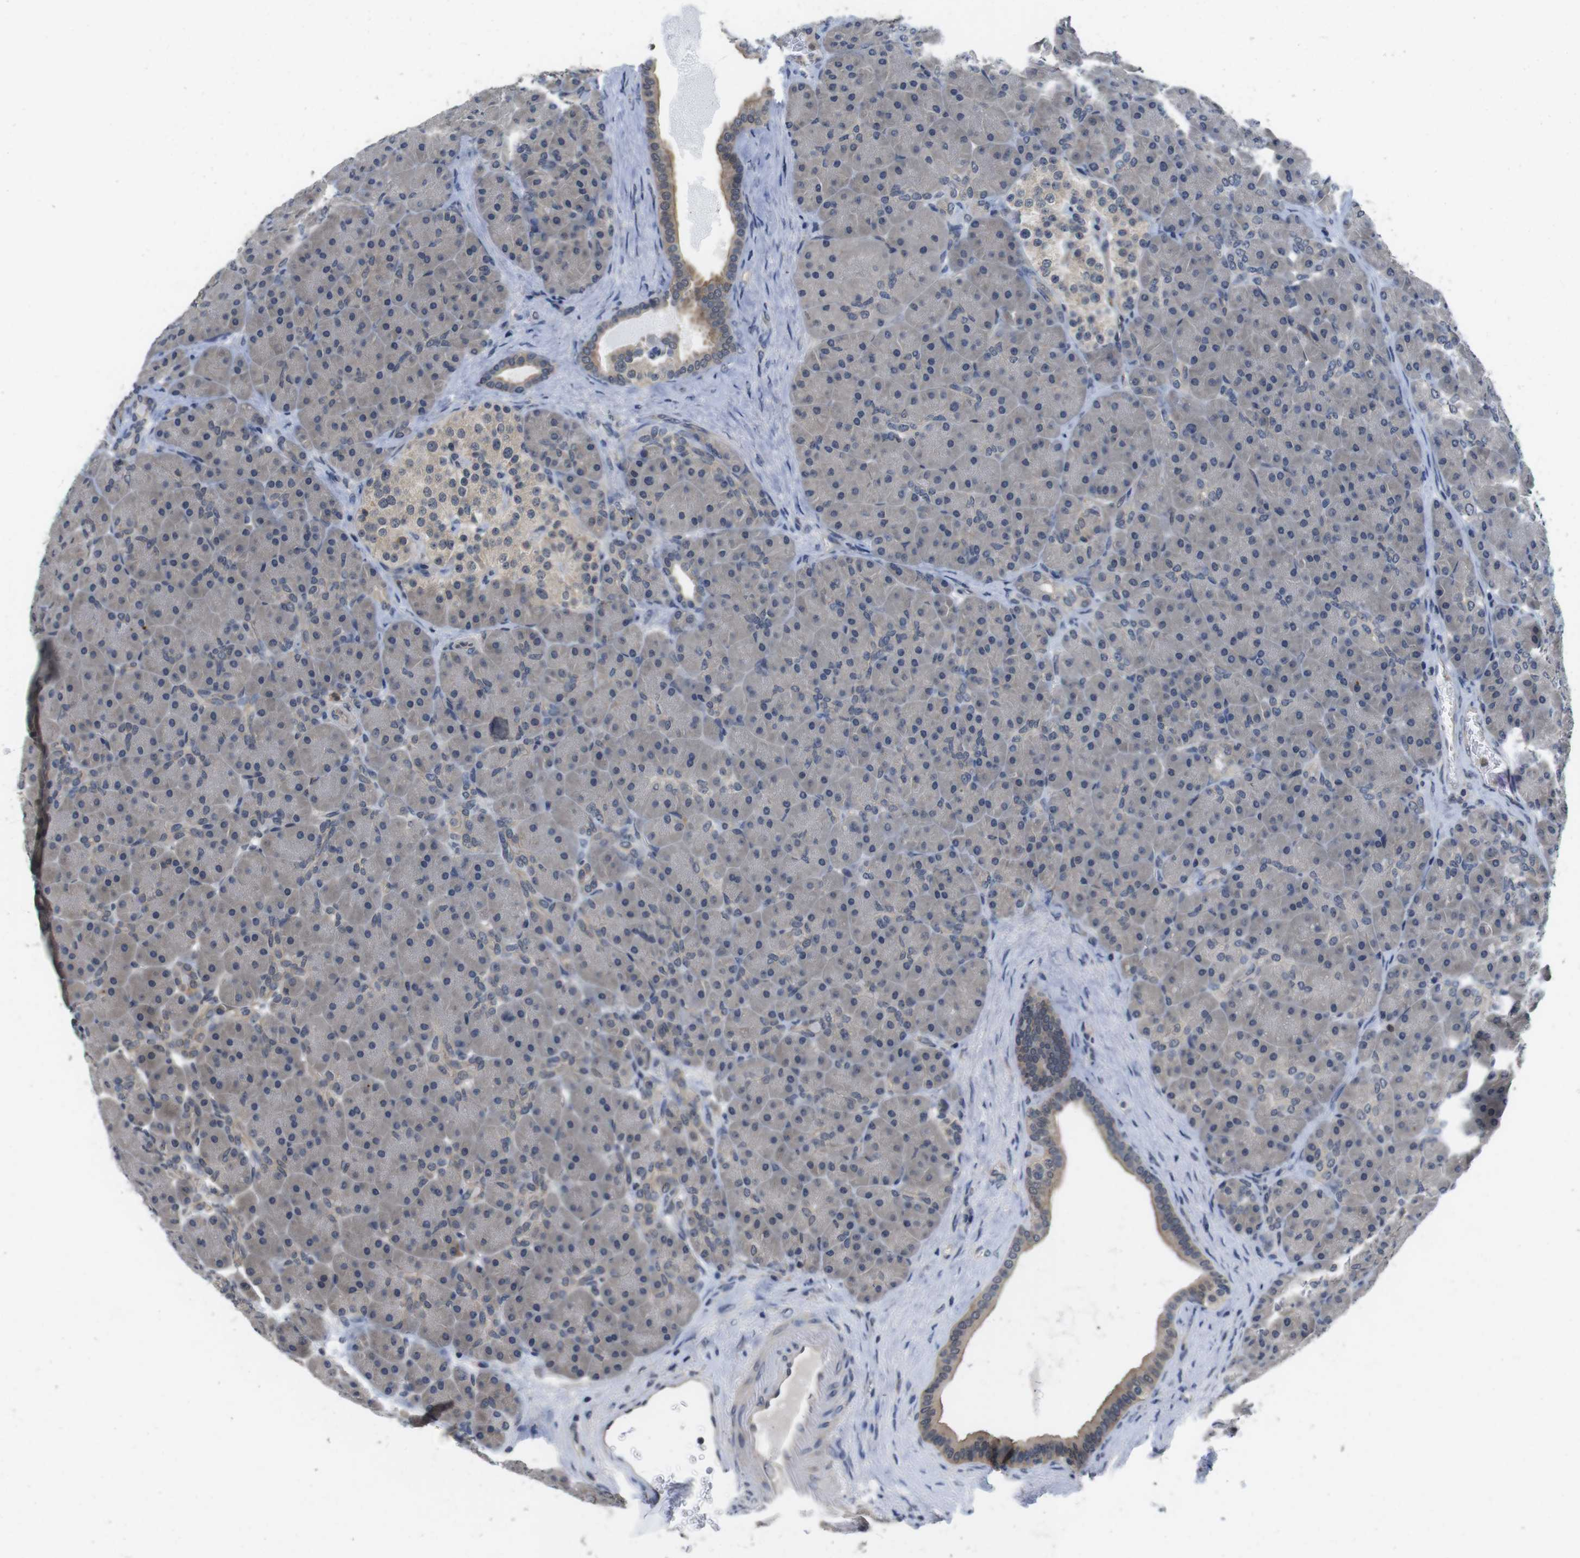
{"staining": {"intensity": "moderate", "quantity": "<25%", "location": "cytoplasmic/membranous"}, "tissue": "pancreas", "cell_type": "Exocrine glandular cells", "image_type": "normal", "snomed": [{"axis": "morphology", "description": "Normal tissue, NOS"}, {"axis": "topography", "description": "Pancreas"}], "caption": "The image reveals a brown stain indicating the presence of a protein in the cytoplasmic/membranous of exocrine glandular cells in pancreas. (brown staining indicates protein expression, while blue staining denotes nuclei).", "gene": "FADD", "patient": {"sex": "male", "age": 66}}